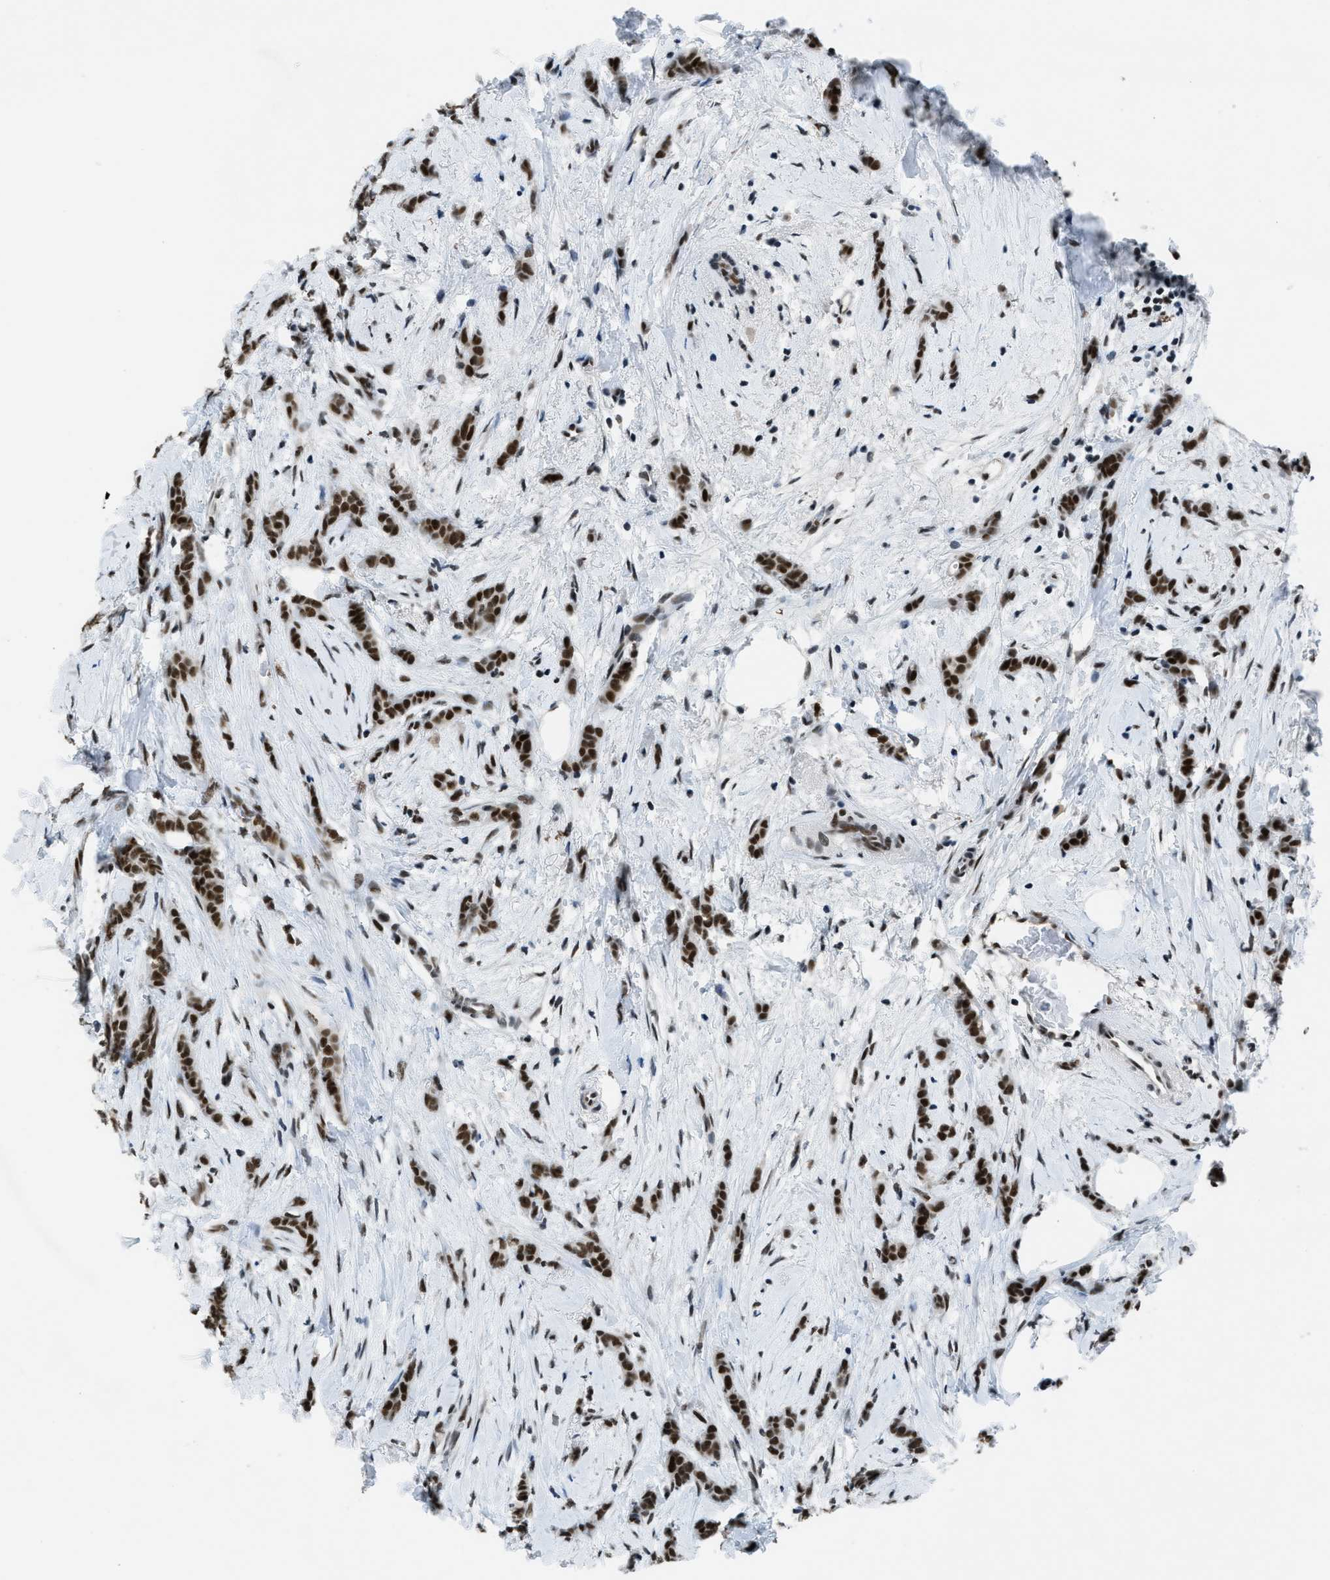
{"staining": {"intensity": "strong", "quantity": ">75%", "location": "nuclear"}, "tissue": "breast cancer", "cell_type": "Tumor cells", "image_type": "cancer", "snomed": [{"axis": "morphology", "description": "Lobular carcinoma, in situ"}, {"axis": "morphology", "description": "Lobular carcinoma"}, {"axis": "topography", "description": "Breast"}], "caption": "High-magnification brightfield microscopy of breast cancer stained with DAB (brown) and counterstained with hematoxylin (blue). tumor cells exhibit strong nuclear expression is seen in approximately>75% of cells.", "gene": "GATAD2B", "patient": {"sex": "female", "age": 41}}